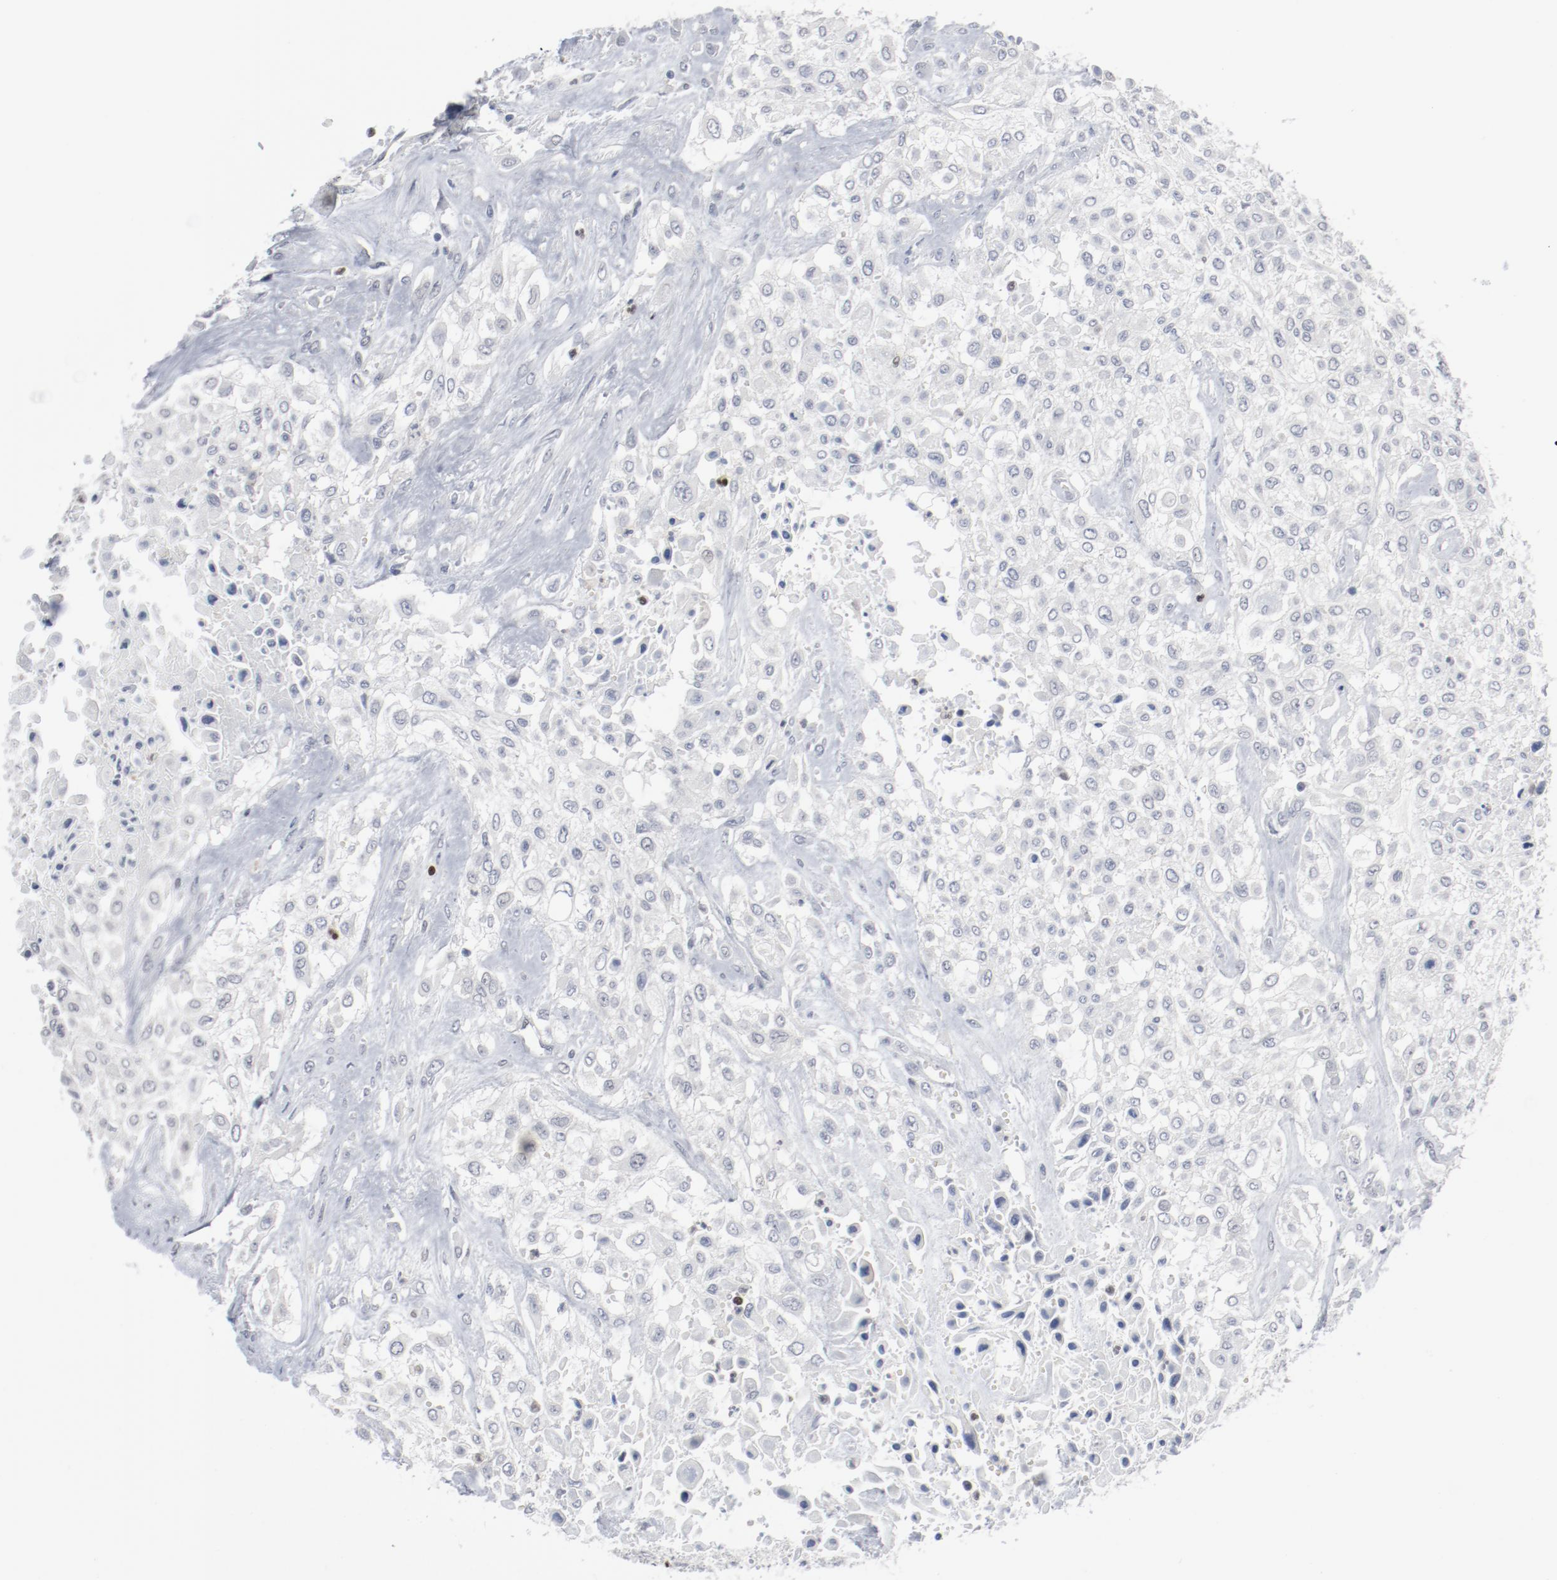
{"staining": {"intensity": "negative", "quantity": "none", "location": "none"}, "tissue": "urothelial cancer", "cell_type": "Tumor cells", "image_type": "cancer", "snomed": [{"axis": "morphology", "description": "Urothelial carcinoma, High grade"}, {"axis": "topography", "description": "Urinary bladder"}], "caption": "This is a image of immunohistochemistry staining of urothelial cancer, which shows no positivity in tumor cells.", "gene": "FOXN2", "patient": {"sex": "male", "age": 57}}